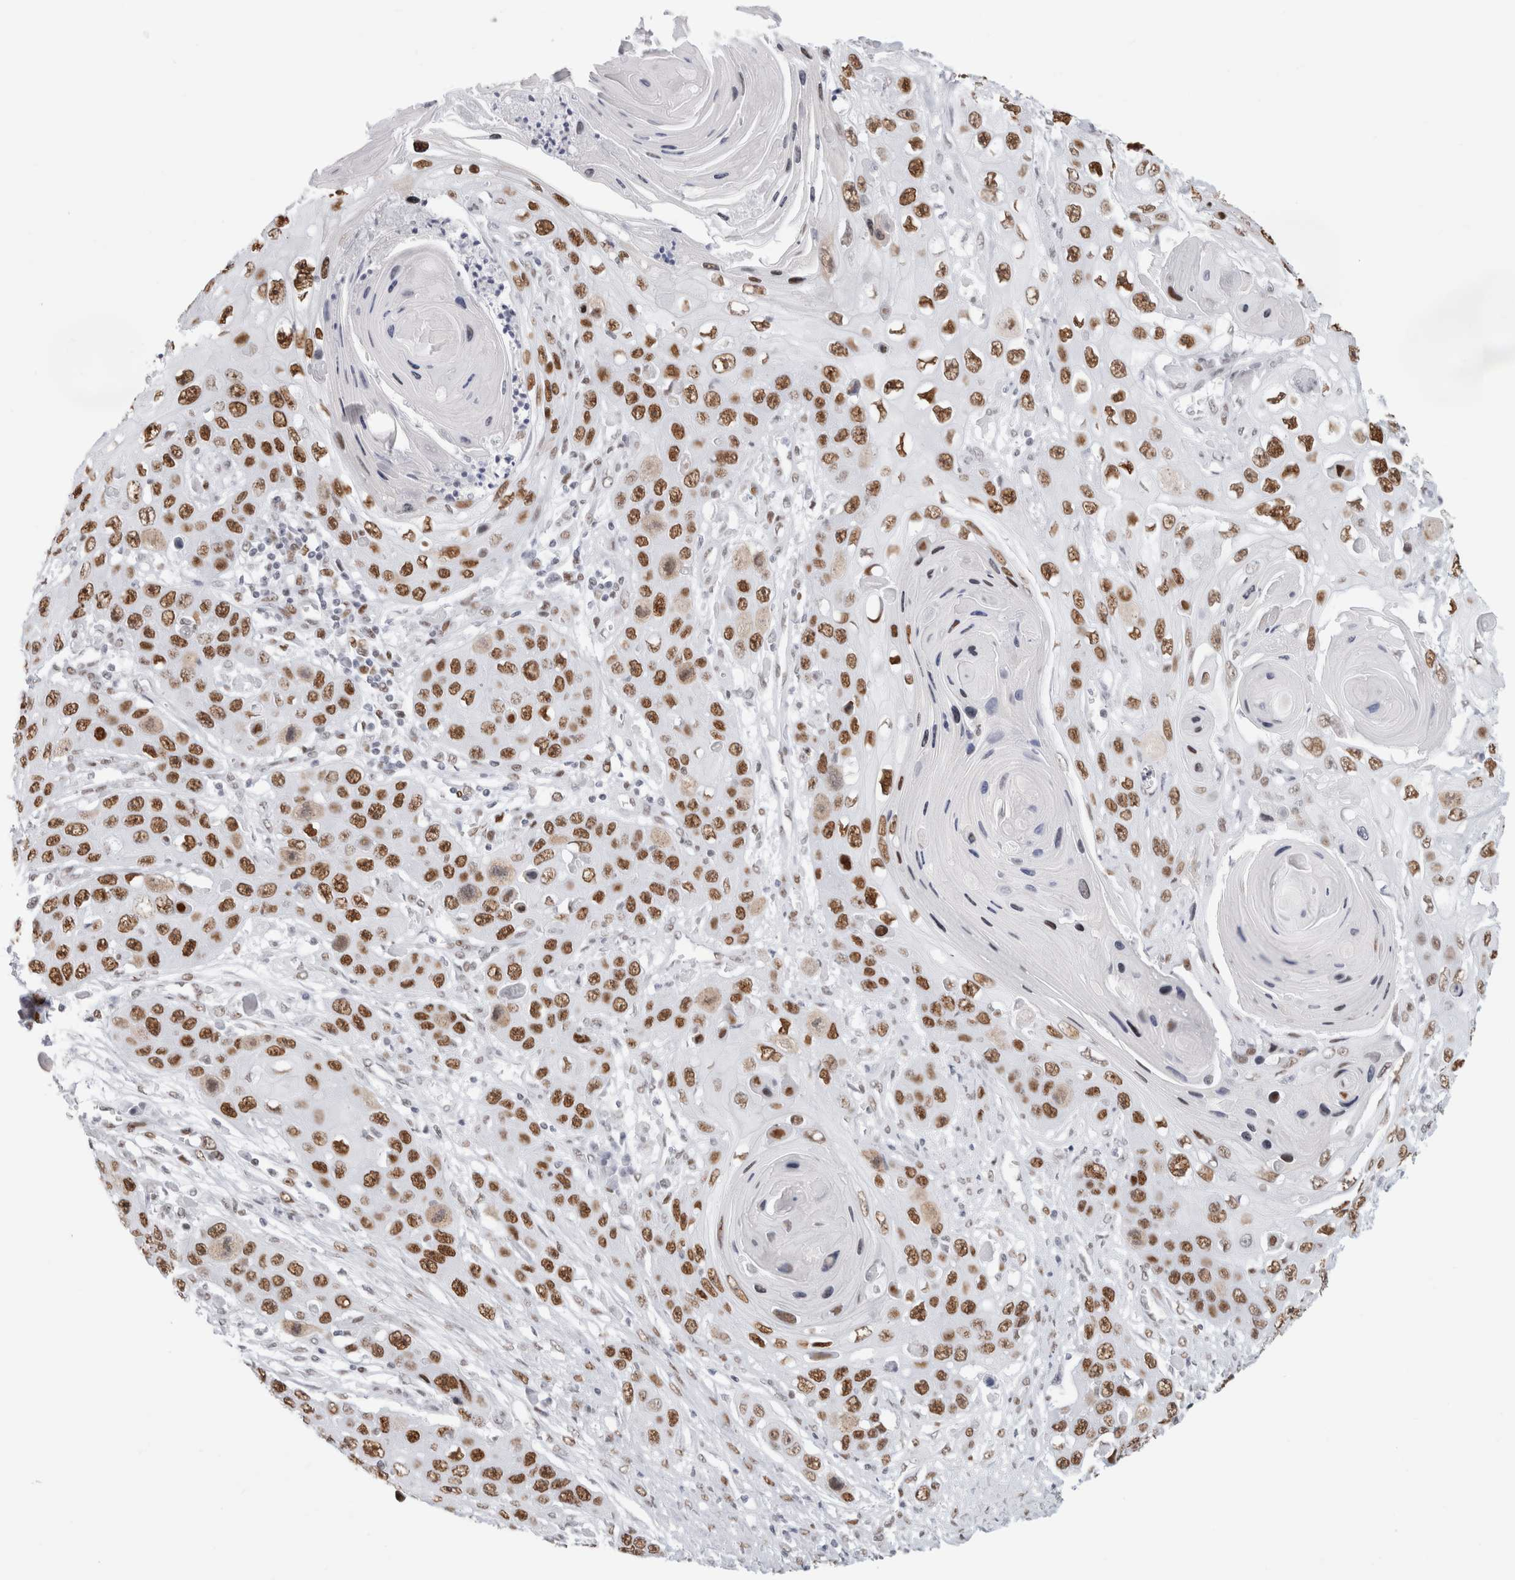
{"staining": {"intensity": "strong", "quantity": ">75%", "location": "nuclear"}, "tissue": "skin cancer", "cell_type": "Tumor cells", "image_type": "cancer", "snomed": [{"axis": "morphology", "description": "Squamous cell carcinoma, NOS"}, {"axis": "topography", "description": "Skin"}], "caption": "A photomicrograph of human skin cancer (squamous cell carcinoma) stained for a protein displays strong nuclear brown staining in tumor cells. (DAB (3,3'-diaminobenzidine) IHC with brightfield microscopy, high magnification).", "gene": "SMARCC1", "patient": {"sex": "male", "age": 55}}